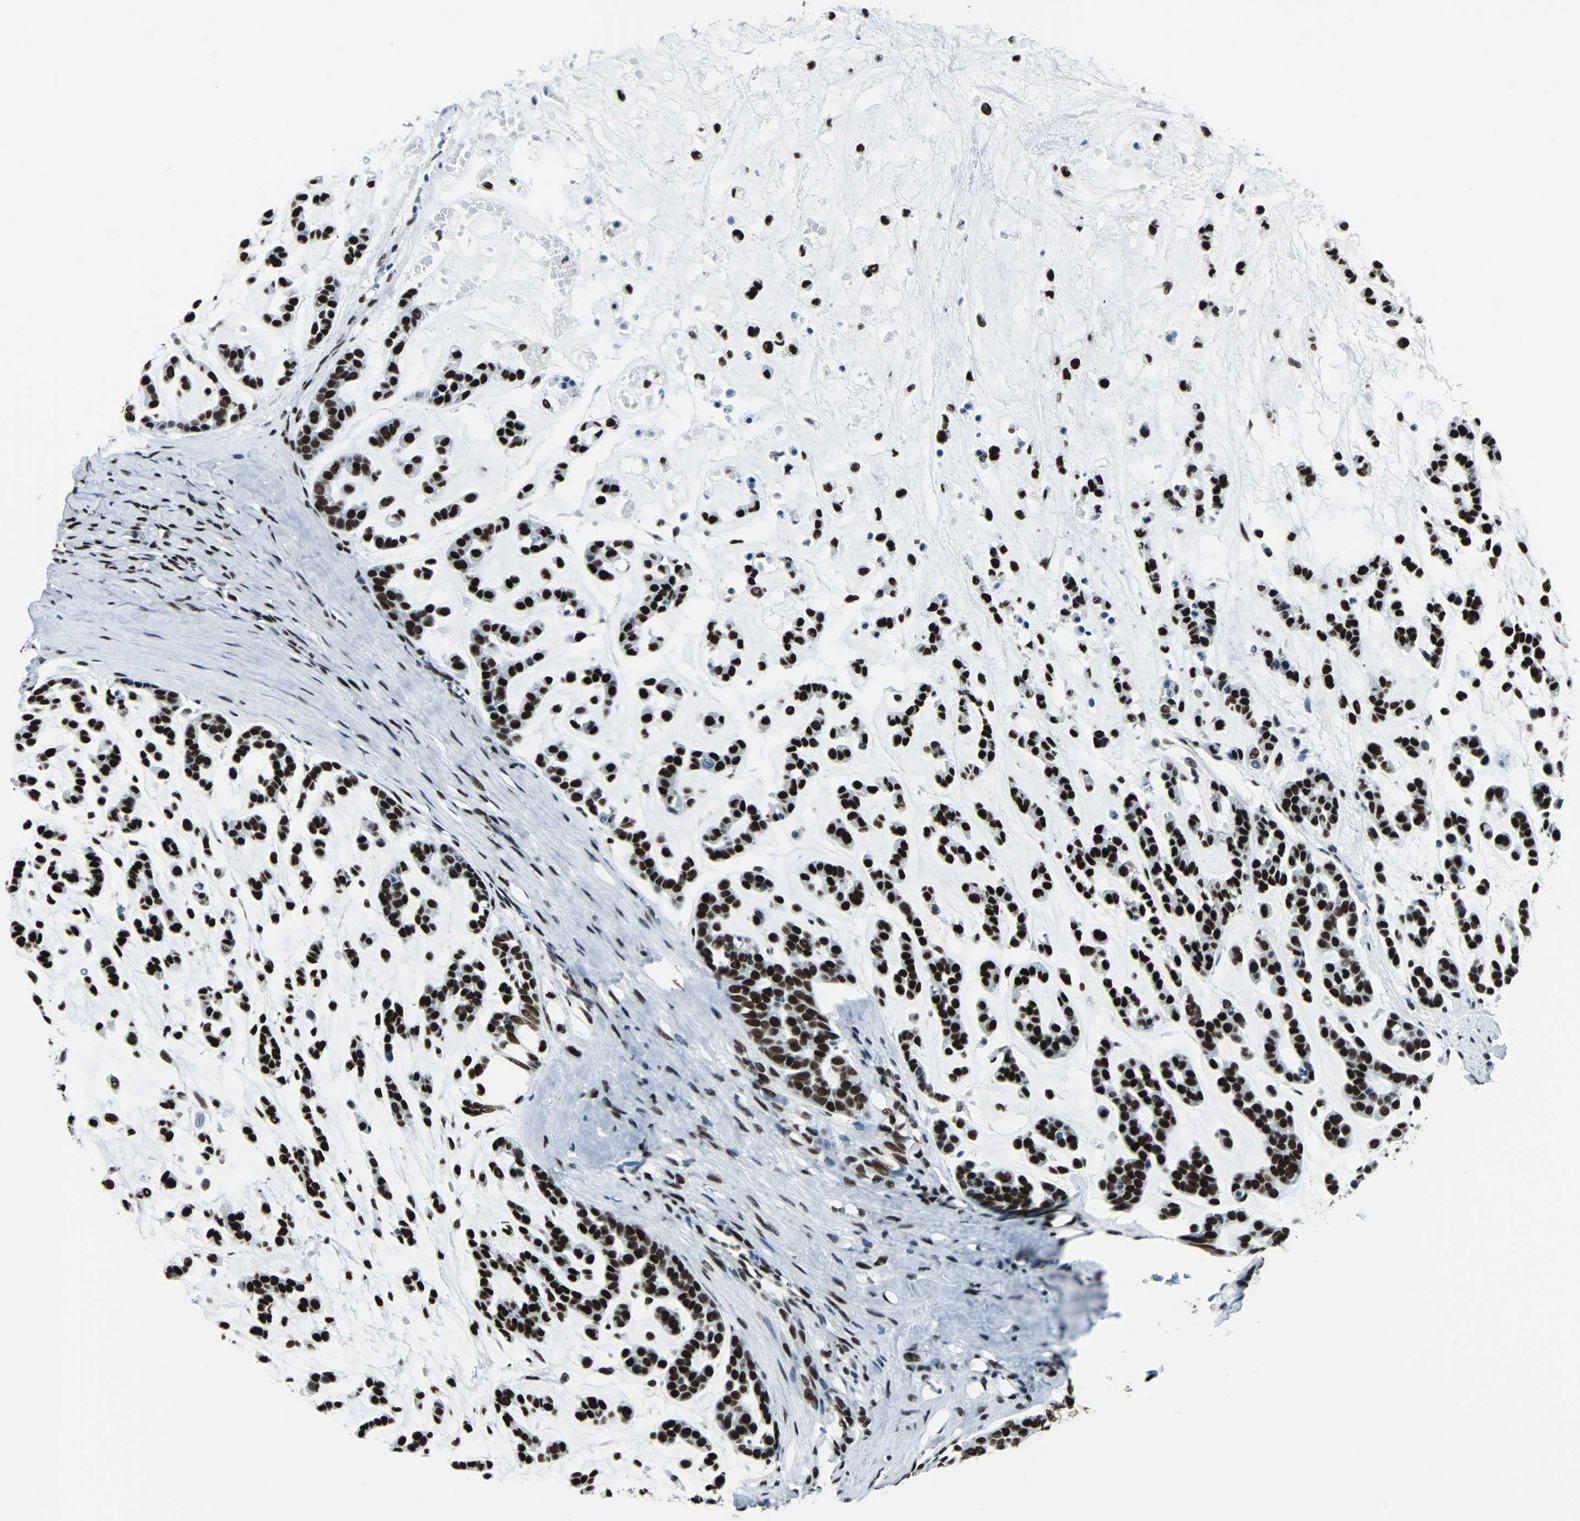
{"staining": {"intensity": "strong", "quantity": ">75%", "location": "nuclear"}, "tissue": "head and neck cancer", "cell_type": "Tumor cells", "image_type": "cancer", "snomed": [{"axis": "morphology", "description": "Adenocarcinoma, NOS"}, {"axis": "morphology", "description": "Adenoma, NOS"}, {"axis": "topography", "description": "Head-Neck"}], "caption": "Immunohistochemistry (IHC) (DAB) staining of head and neck cancer (adenoma) reveals strong nuclear protein staining in about >75% of tumor cells. Nuclei are stained in blue.", "gene": "MEF2D", "patient": {"sex": "female", "age": 55}}